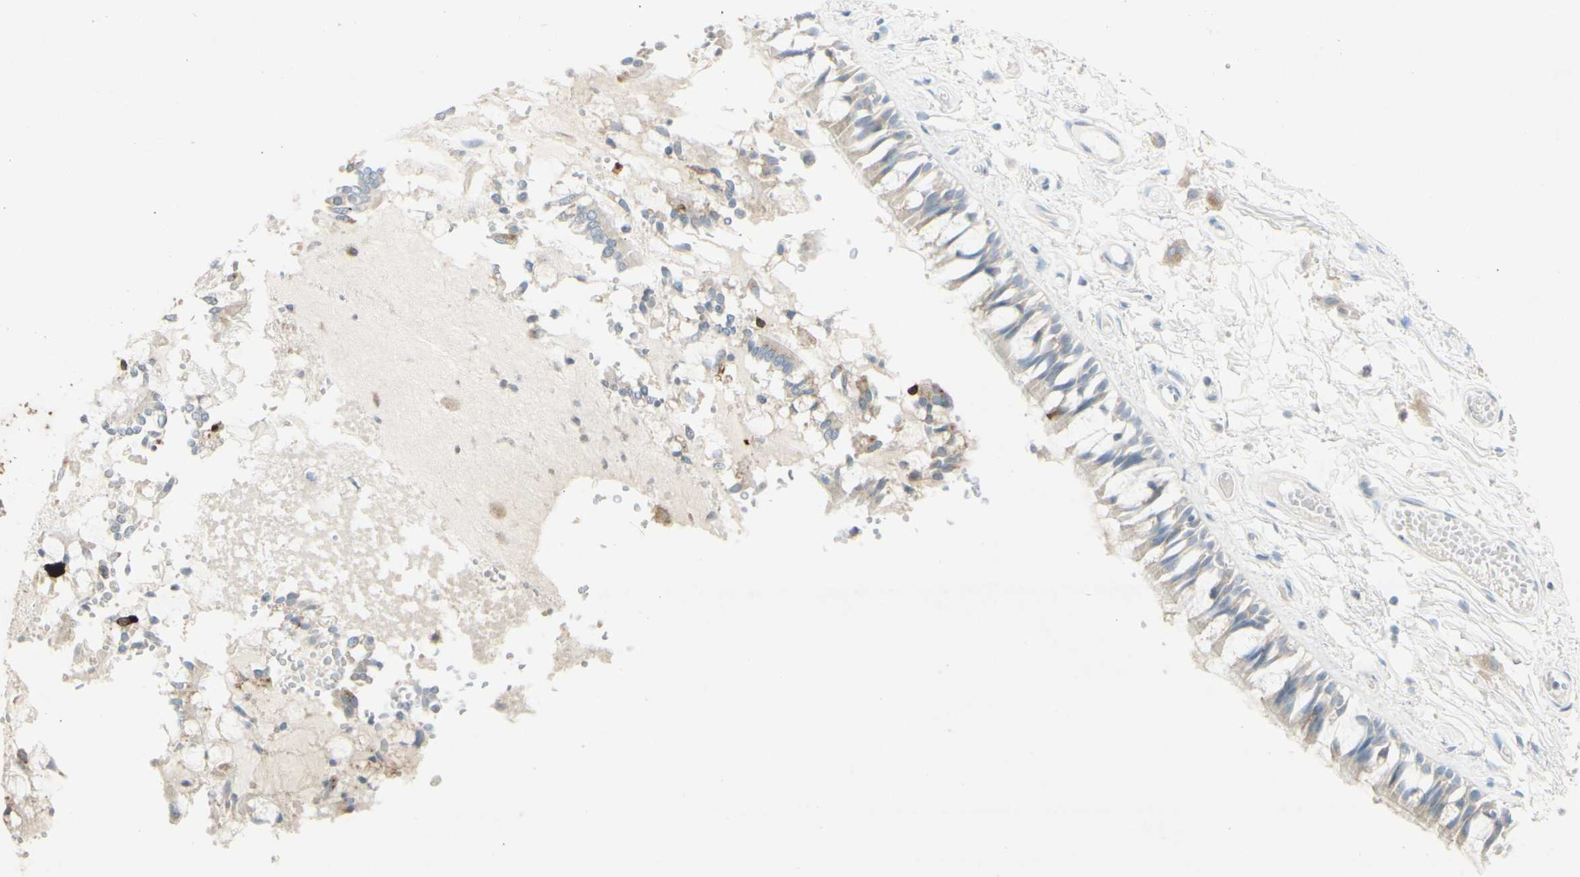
{"staining": {"intensity": "weak", "quantity": "<25%", "location": "cytoplasmic/membranous"}, "tissue": "bronchus", "cell_type": "Respiratory epithelial cells", "image_type": "normal", "snomed": [{"axis": "morphology", "description": "Normal tissue, NOS"}, {"axis": "morphology", "description": "Inflammation, NOS"}, {"axis": "topography", "description": "Cartilage tissue"}, {"axis": "topography", "description": "Lung"}], "caption": "IHC image of benign bronchus: bronchus stained with DAB displays no significant protein positivity in respiratory epithelial cells. (Brightfield microscopy of DAB IHC at high magnification).", "gene": "ATP6V1B1", "patient": {"sex": "male", "age": 71}}